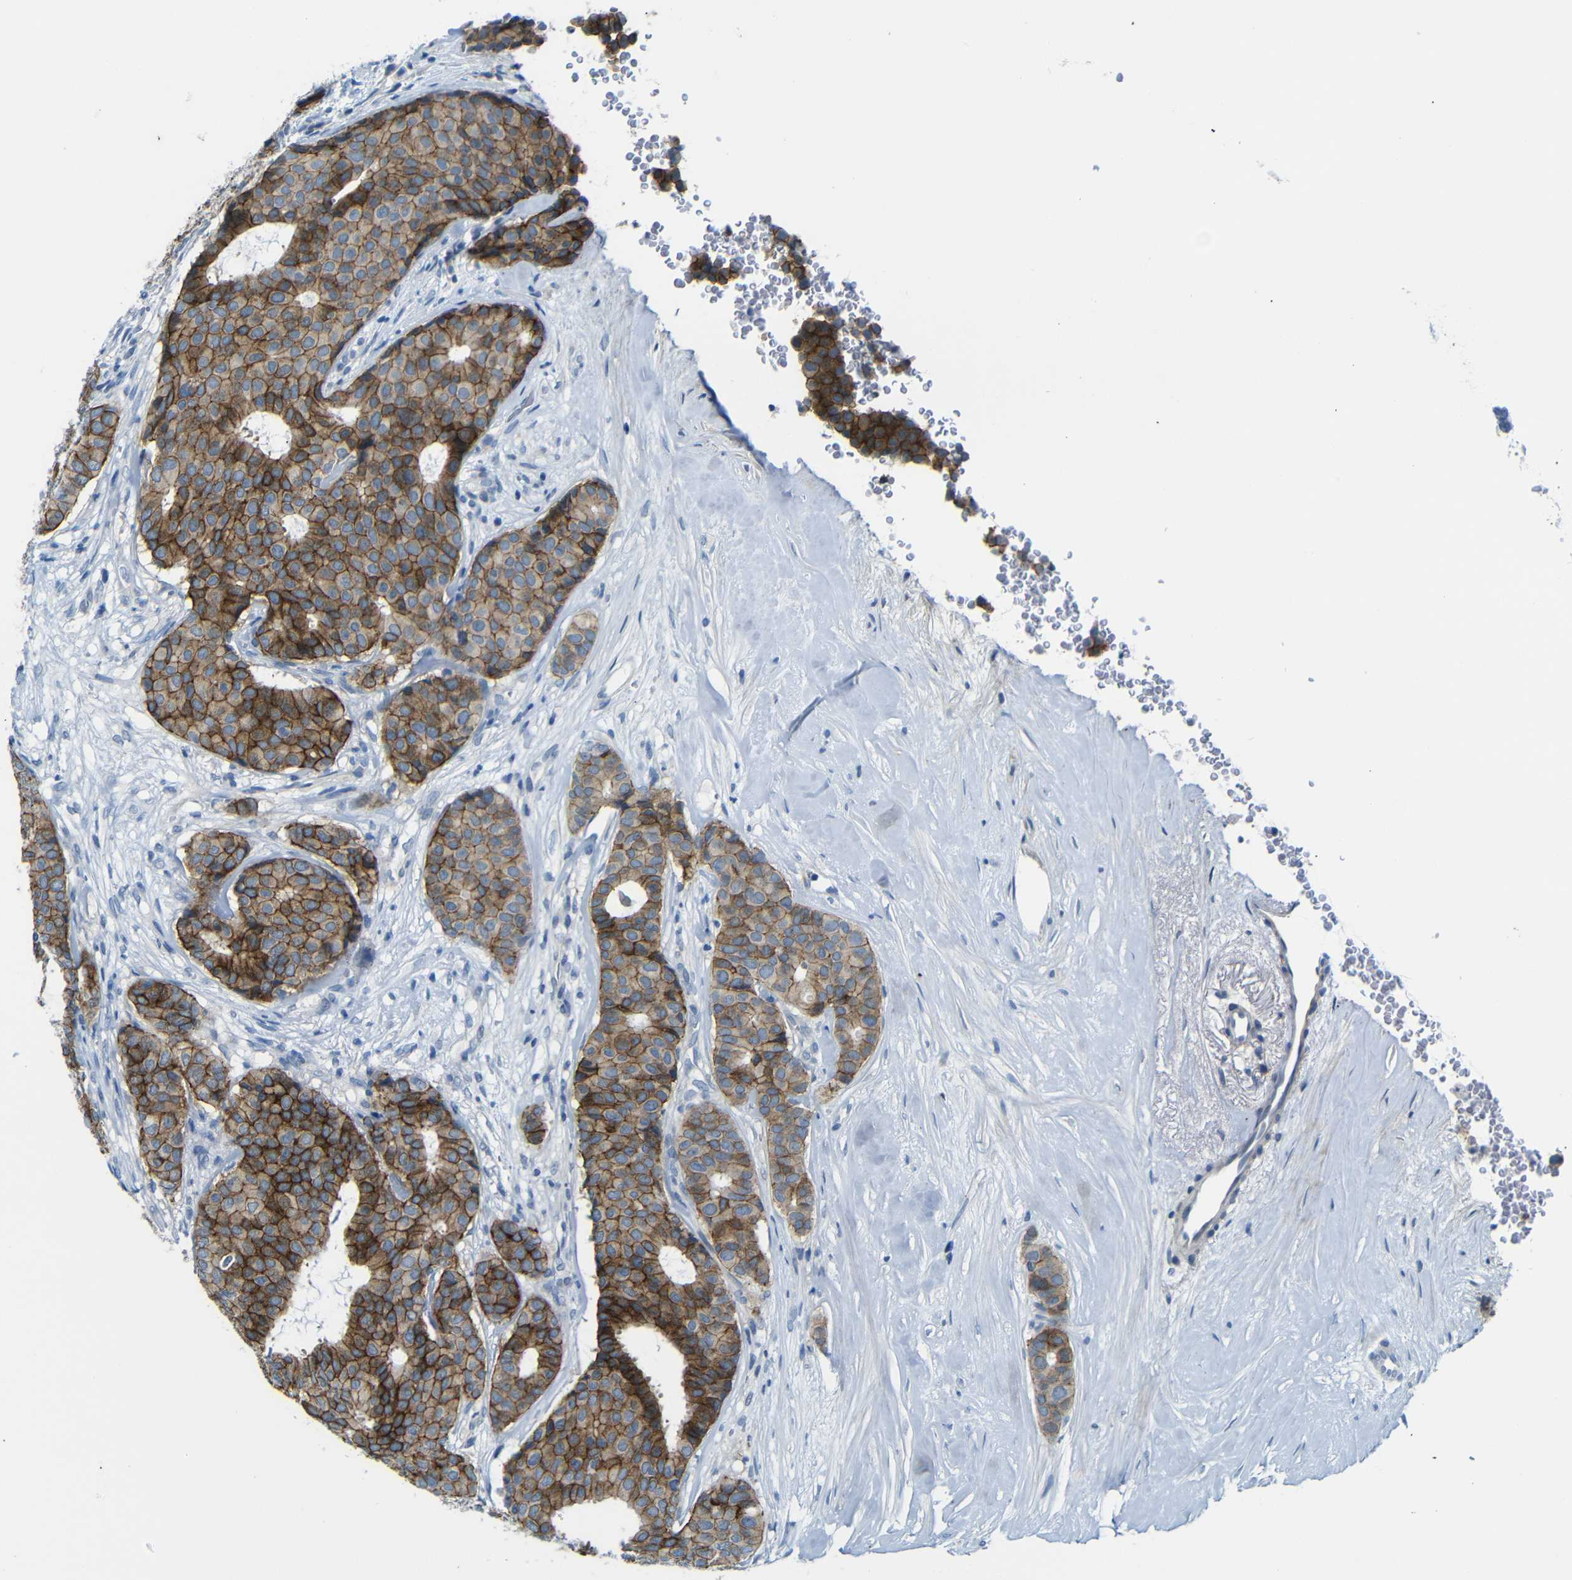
{"staining": {"intensity": "strong", "quantity": ">75%", "location": "cytoplasmic/membranous"}, "tissue": "breast cancer", "cell_type": "Tumor cells", "image_type": "cancer", "snomed": [{"axis": "morphology", "description": "Duct carcinoma"}, {"axis": "topography", "description": "Breast"}], "caption": "Immunohistochemical staining of human breast infiltrating ductal carcinoma reveals high levels of strong cytoplasmic/membranous protein positivity in approximately >75% of tumor cells.", "gene": "ANK3", "patient": {"sex": "female", "age": 75}}